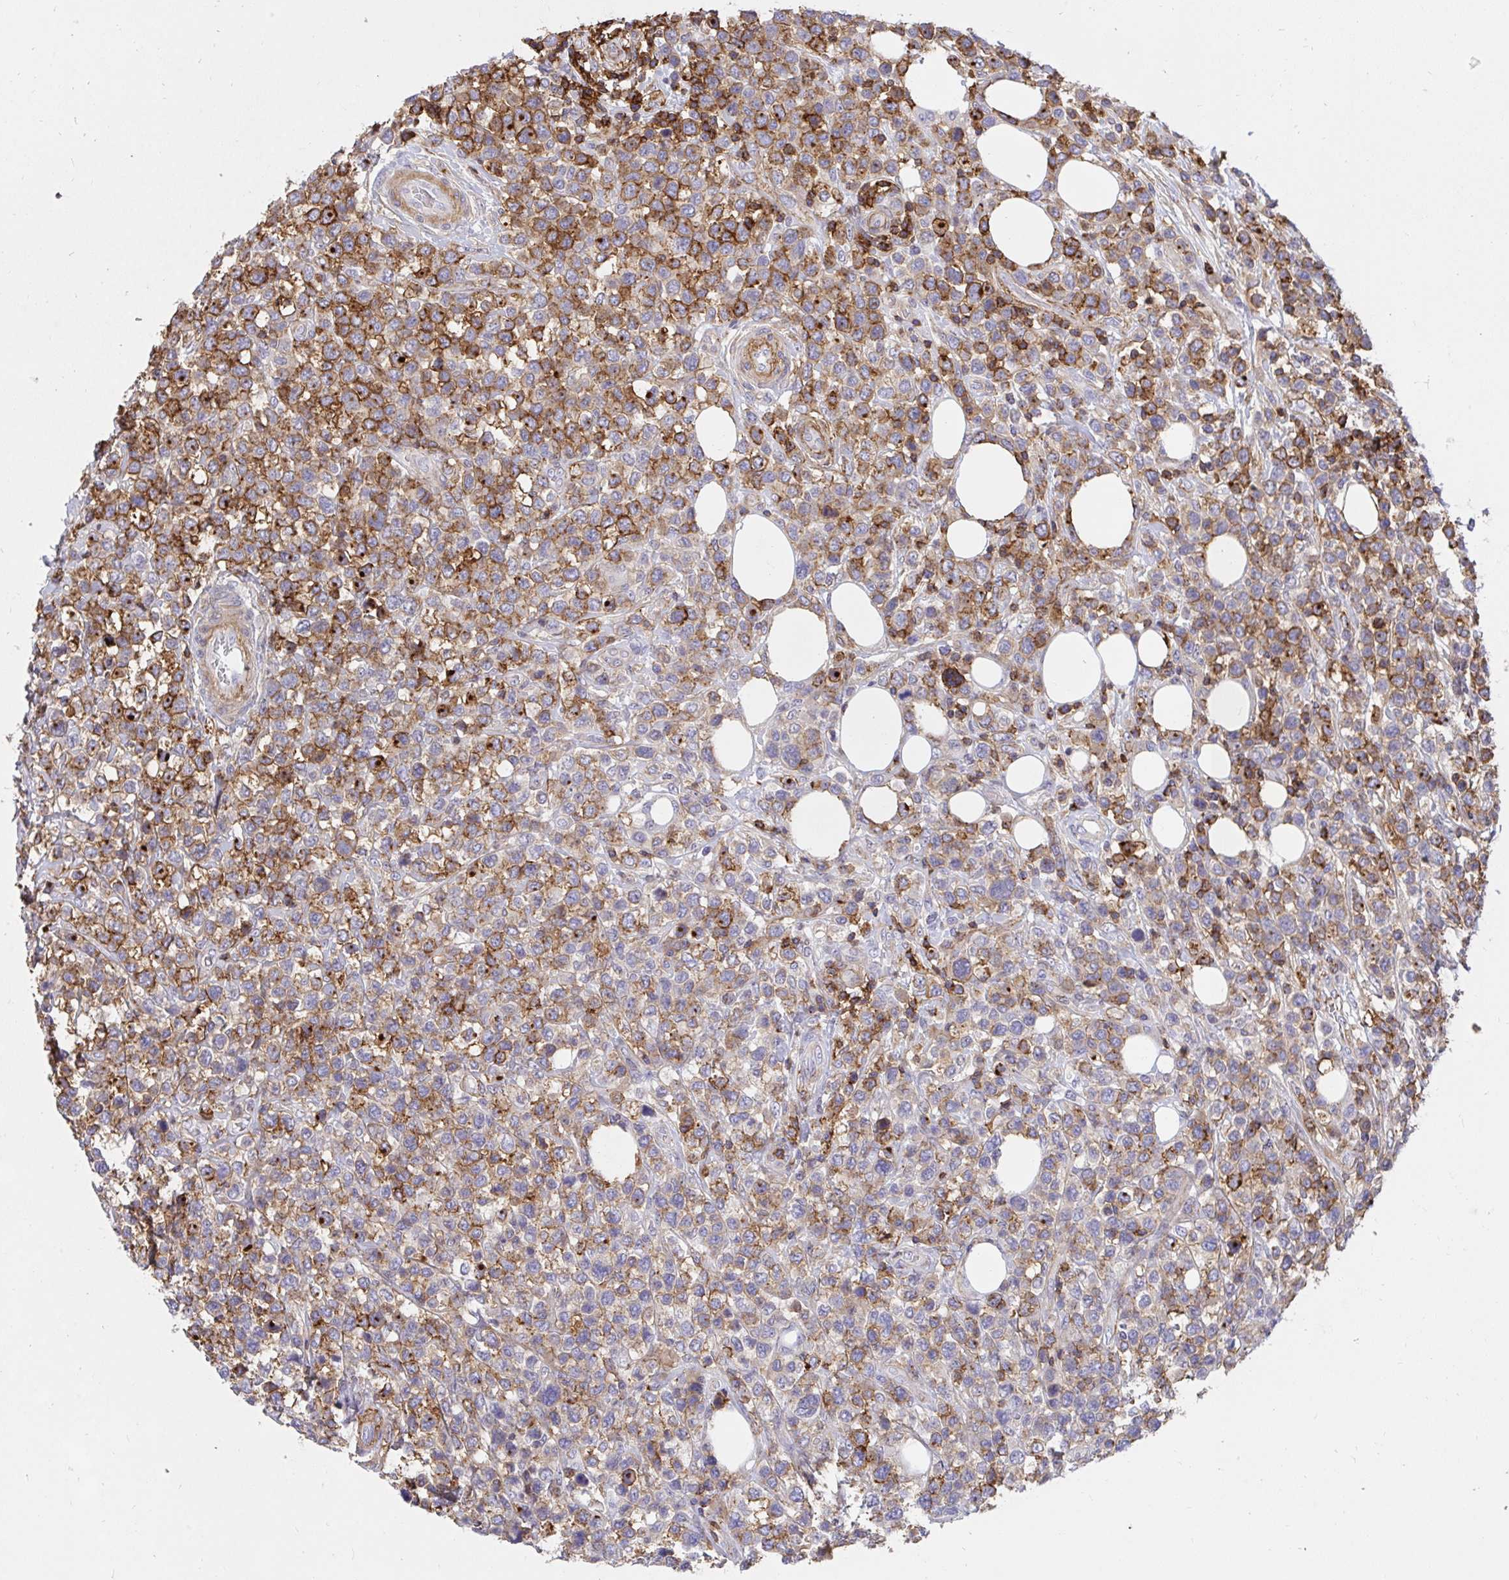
{"staining": {"intensity": "moderate", "quantity": "25%-75%", "location": "cytoplasmic/membranous"}, "tissue": "lymphoma", "cell_type": "Tumor cells", "image_type": "cancer", "snomed": [{"axis": "morphology", "description": "Malignant lymphoma, non-Hodgkin's type, High grade"}, {"axis": "topography", "description": "Soft tissue"}], "caption": "High-power microscopy captured an immunohistochemistry image of lymphoma, revealing moderate cytoplasmic/membranous staining in approximately 25%-75% of tumor cells.", "gene": "ERI1", "patient": {"sex": "female", "age": 56}}